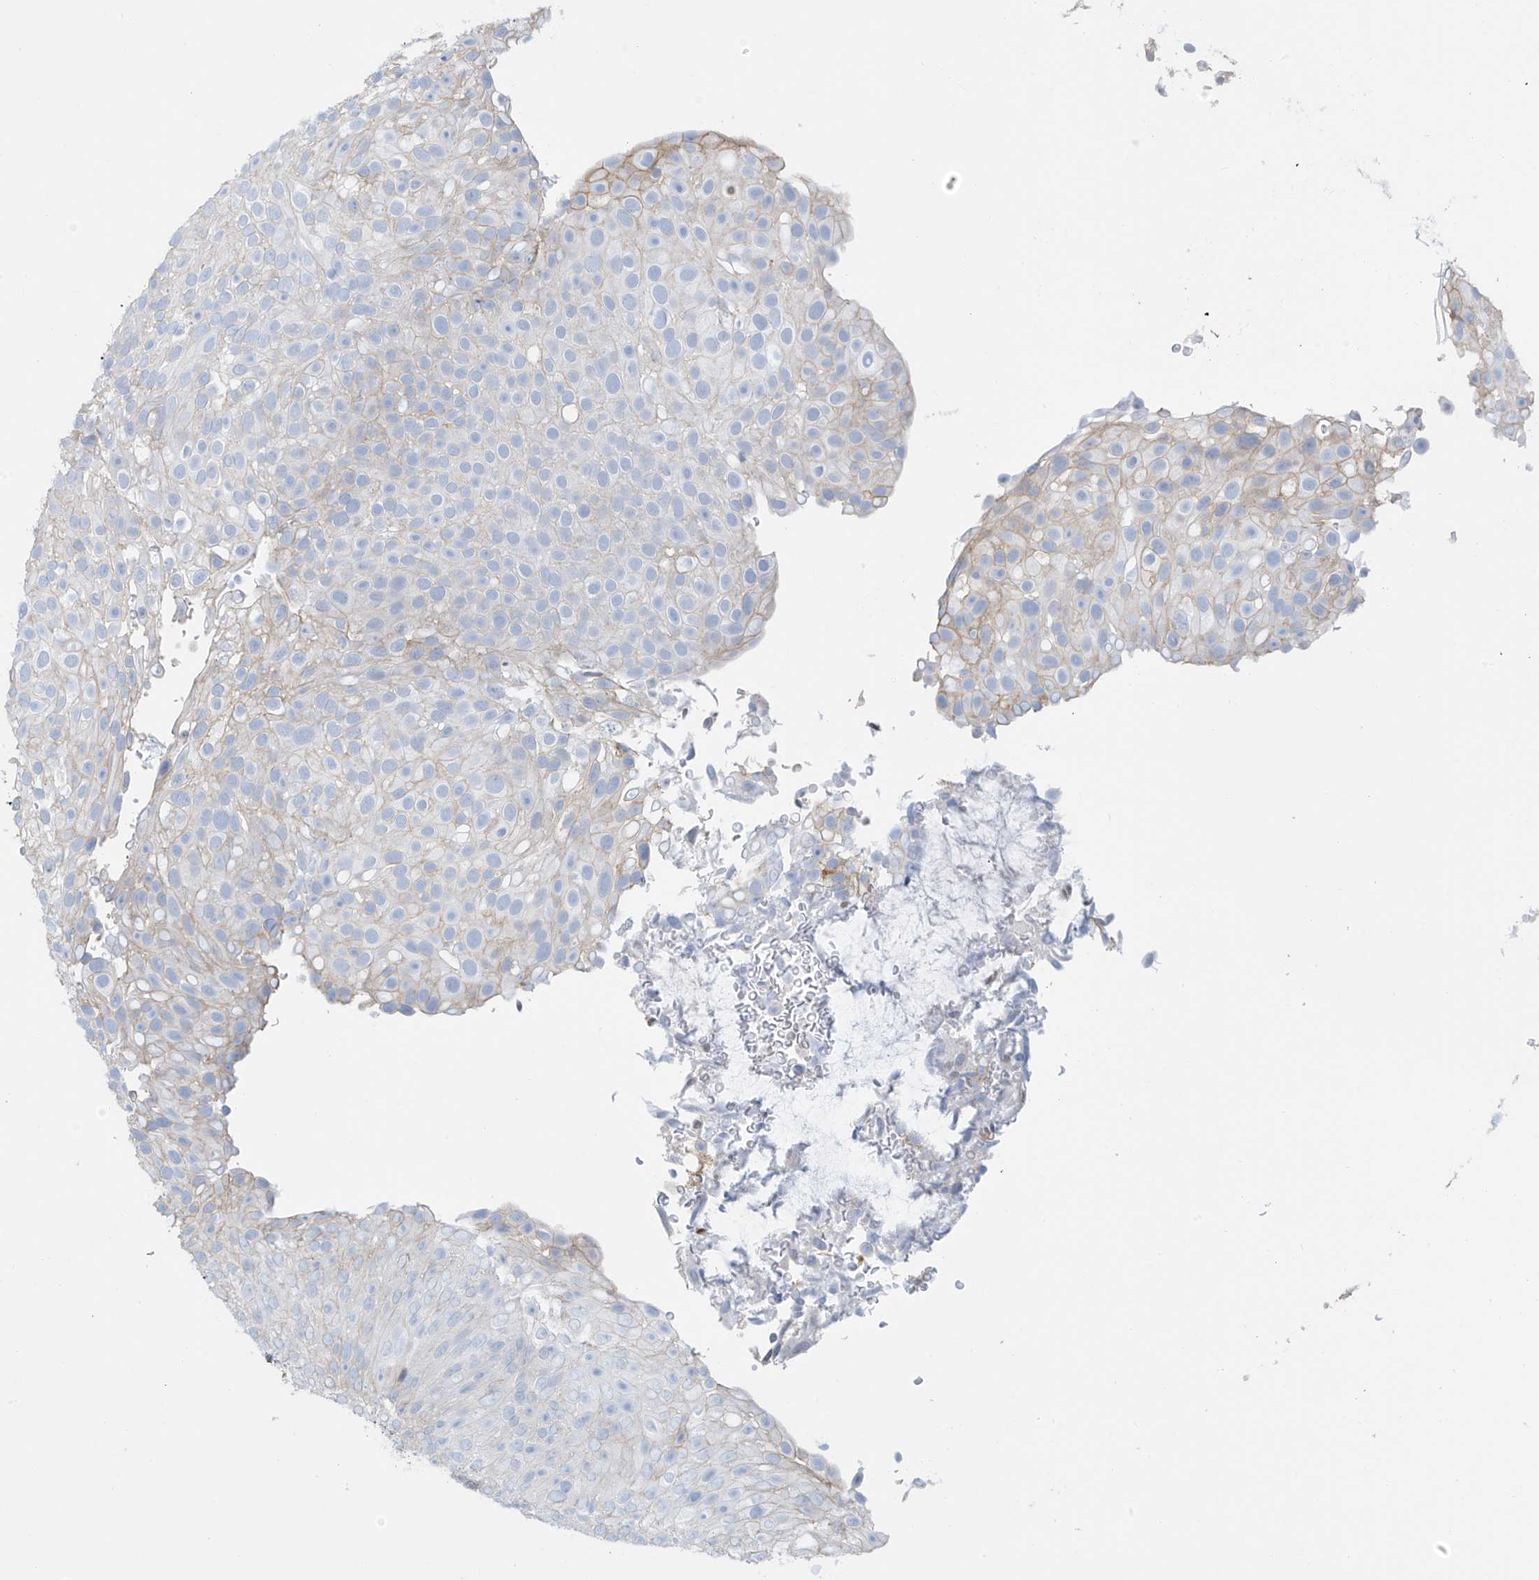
{"staining": {"intensity": "weak", "quantity": "<25%", "location": "cytoplasmic/membranous"}, "tissue": "urothelial cancer", "cell_type": "Tumor cells", "image_type": "cancer", "snomed": [{"axis": "morphology", "description": "Urothelial carcinoma, Low grade"}, {"axis": "topography", "description": "Urinary bladder"}], "caption": "This photomicrograph is of low-grade urothelial carcinoma stained with IHC to label a protein in brown with the nuclei are counter-stained blue. There is no staining in tumor cells.", "gene": "ZNF846", "patient": {"sex": "male", "age": 78}}